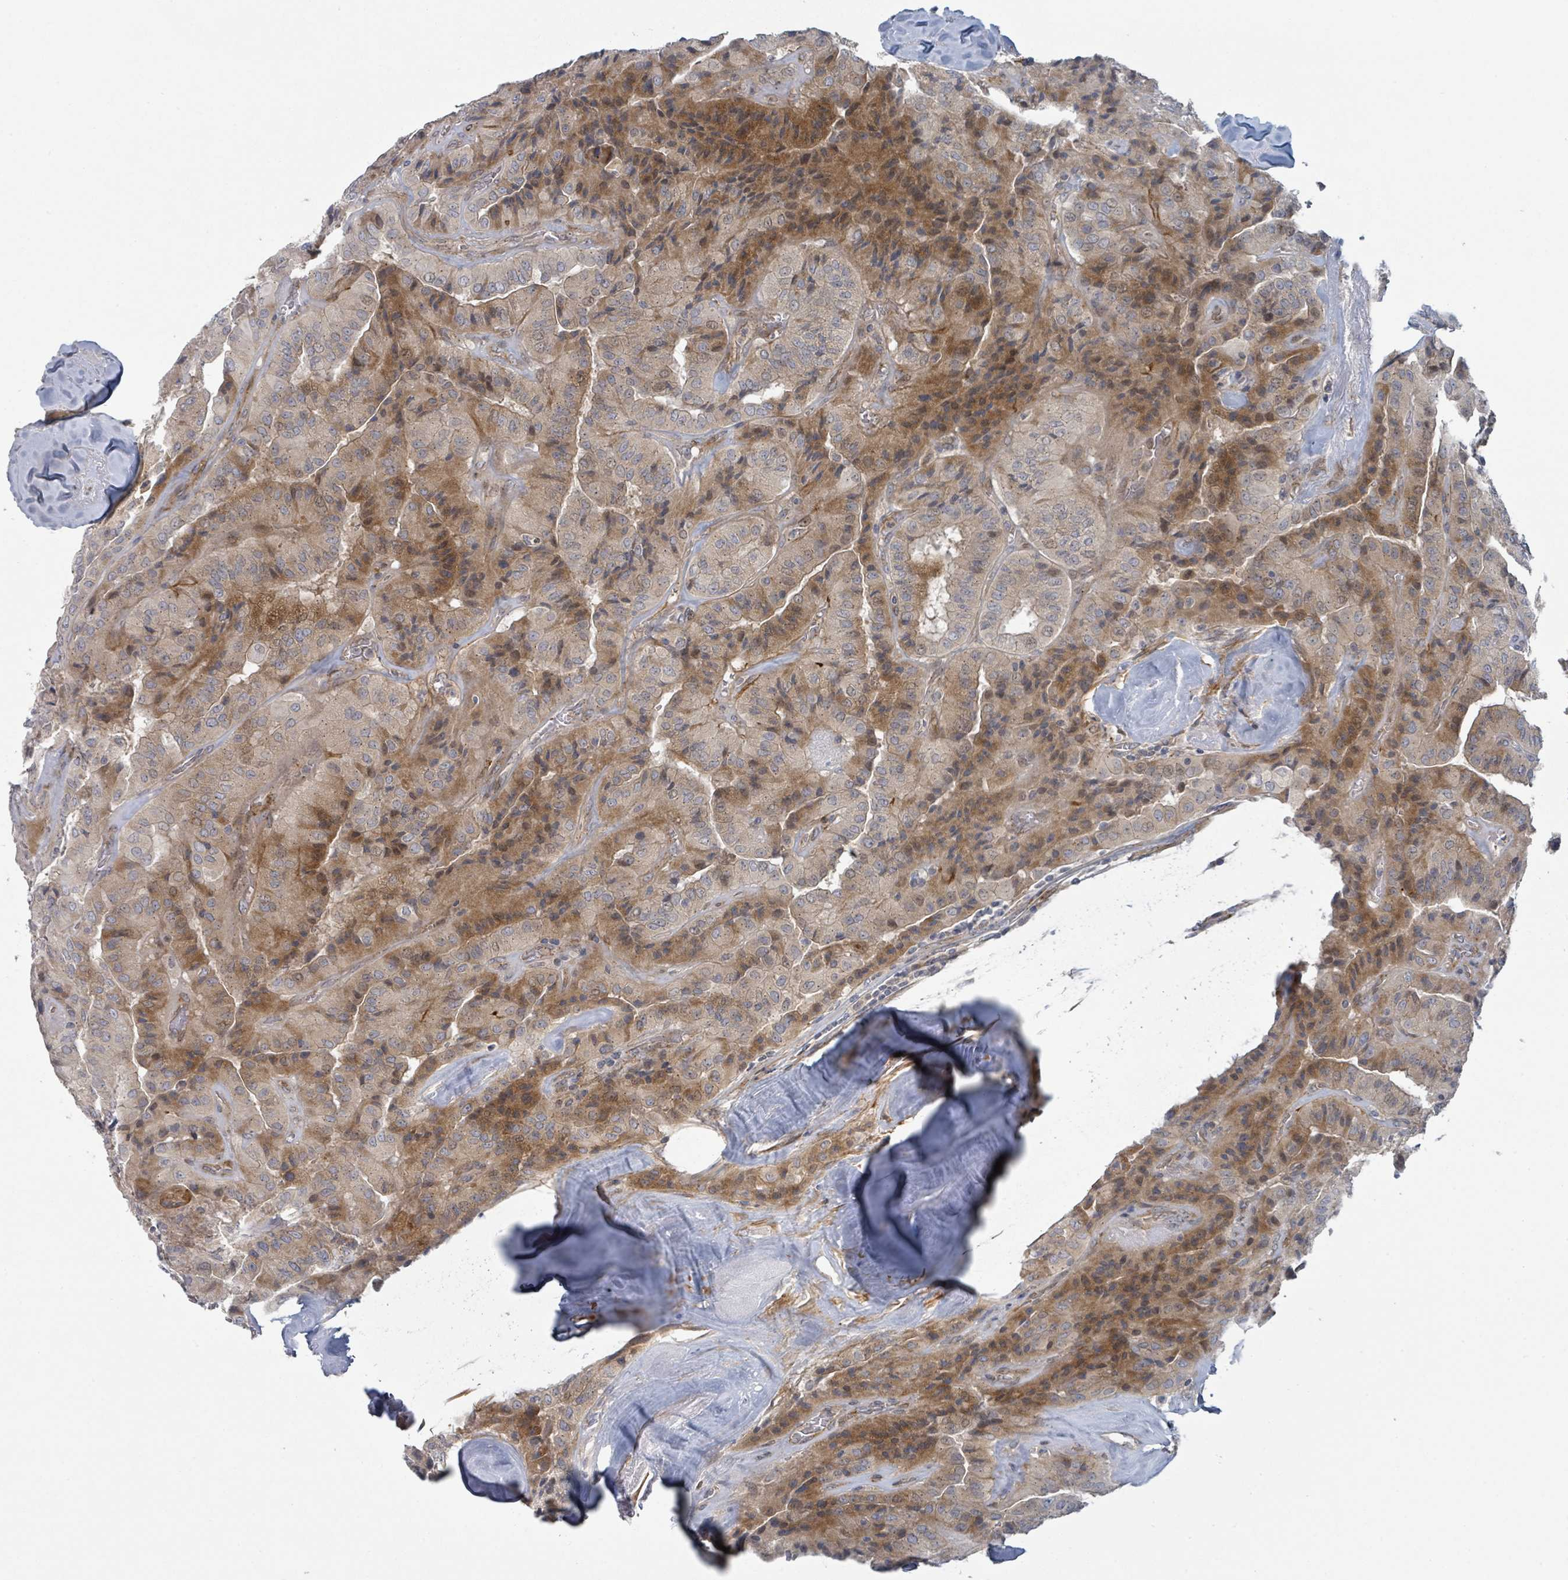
{"staining": {"intensity": "moderate", "quantity": "25%-75%", "location": "cytoplasmic/membranous,nuclear"}, "tissue": "thyroid cancer", "cell_type": "Tumor cells", "image_type": "cancer", "snomed": [{"axis": "morphology", "description": "Normal tissue, NOS"}, {"axis": "morphology", "description": "Papillary adenocarcinoma, NOS"}, {"axis": "topography", "description": "Thyroid gland"}], "caption": "Immunohistochemistry (IHC) of thyroid papillary adenocarcinoma displays medium levels of moderate cytoplasmic/membranous and nuclear positivity in approximately 25%-75% of tumor cells. (DAB (3,3'-diaminobenzidine) = brown stain, brightfield microscopy at high magnification).", "gene": "COL5A3", "patient": {"sex": "female", "age": 59}}